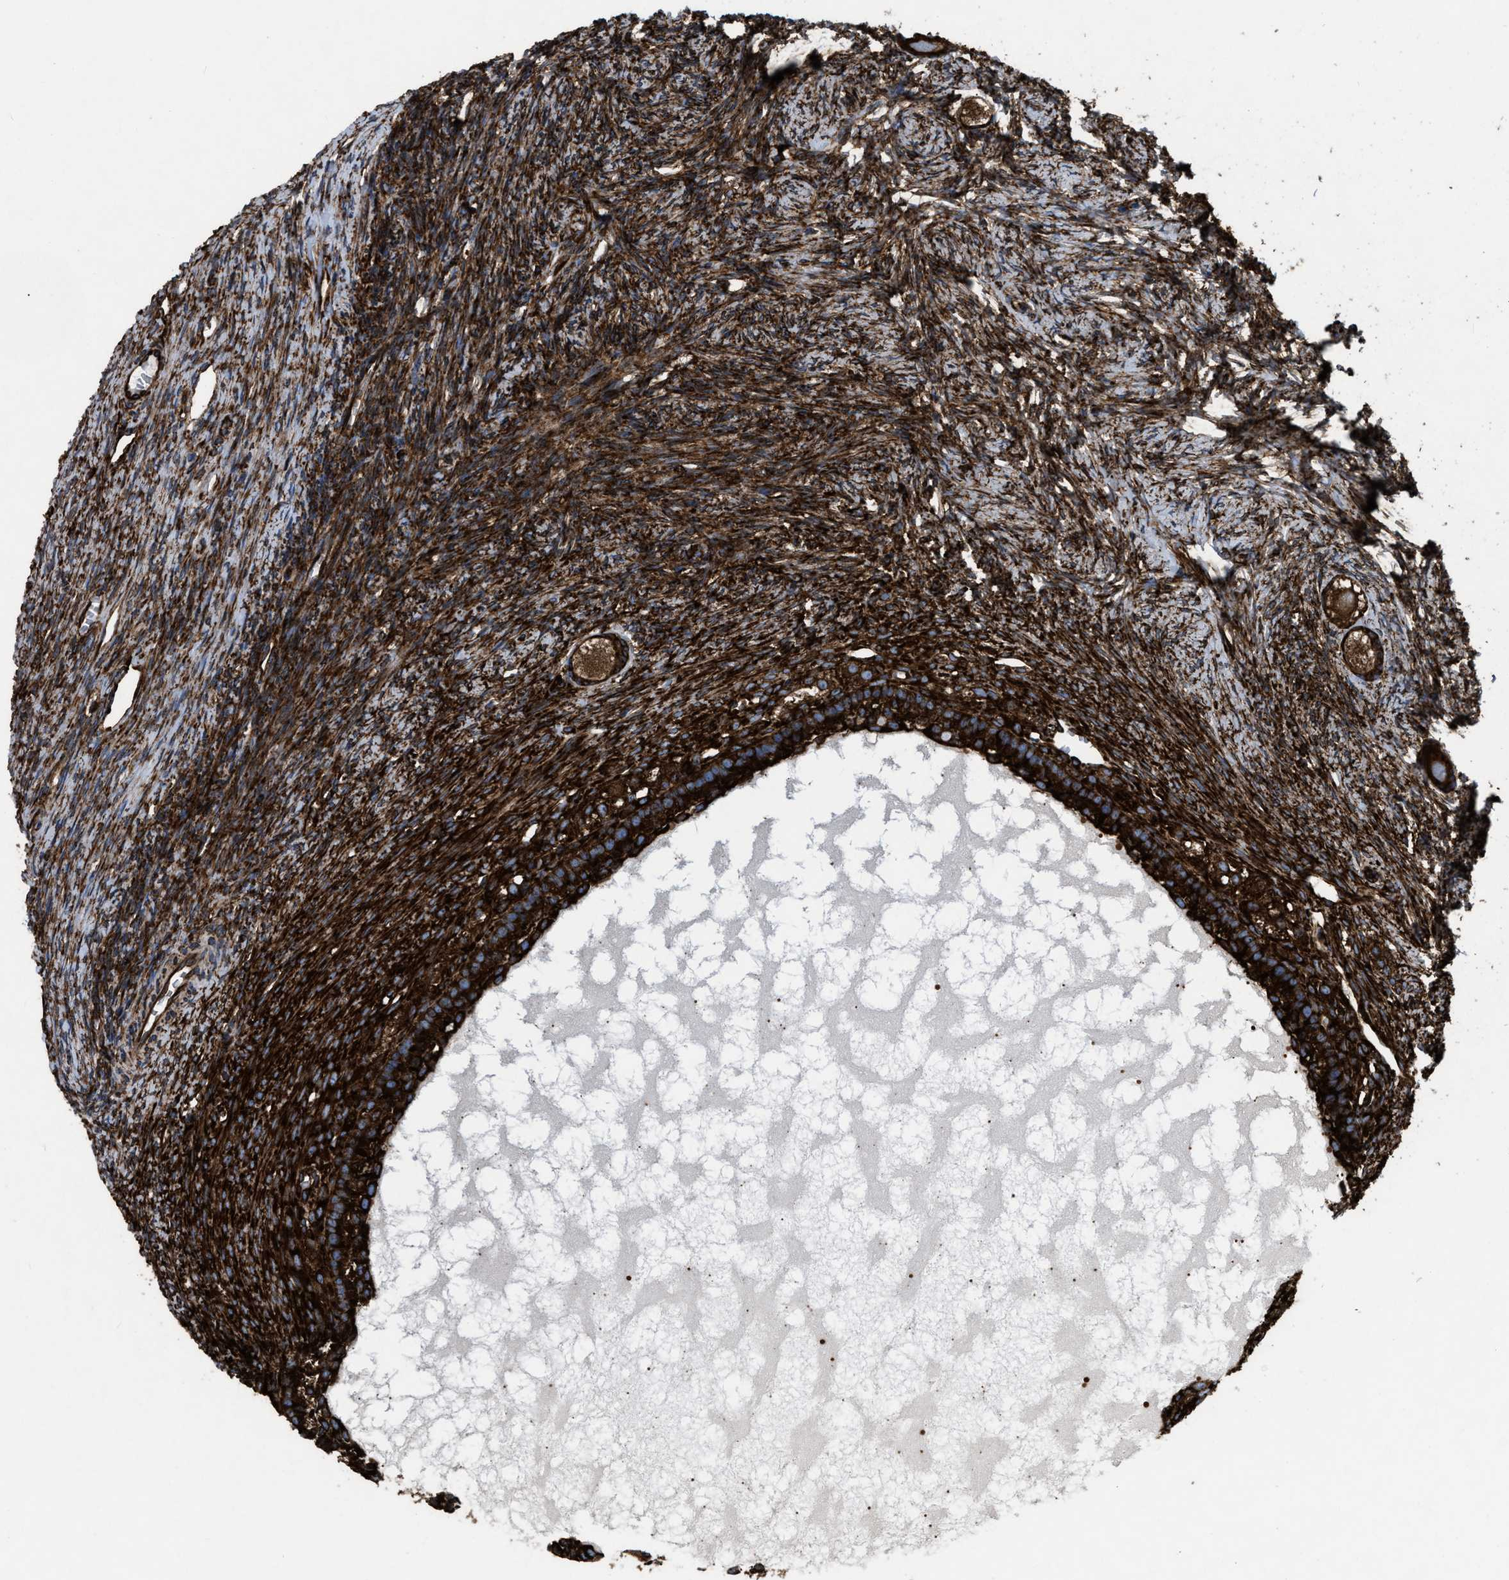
{"staining": {"intensity": "strong", "quantity": ">75%", "location": "cytoplasmic/membranous"}, "tissue": "ovary", "cell_type": "Follicle cells", "image_type": "normal", "snomed": [{"axis": "morphology", "description": "Normal tissue, NOS"}, {"axis": "topography", "description": "Ovary"}], "caption": "Brown immunohistochemical staining in unremarkable ovary exhibits strong cytoplasmic/membranous expression in approximately >75% of follicle cells. The protein of interest is shown in brown color, while the nuclei are stained blue.", "gene": "CAPRIN1", "patient": {"sex": "female", "age": 27}}